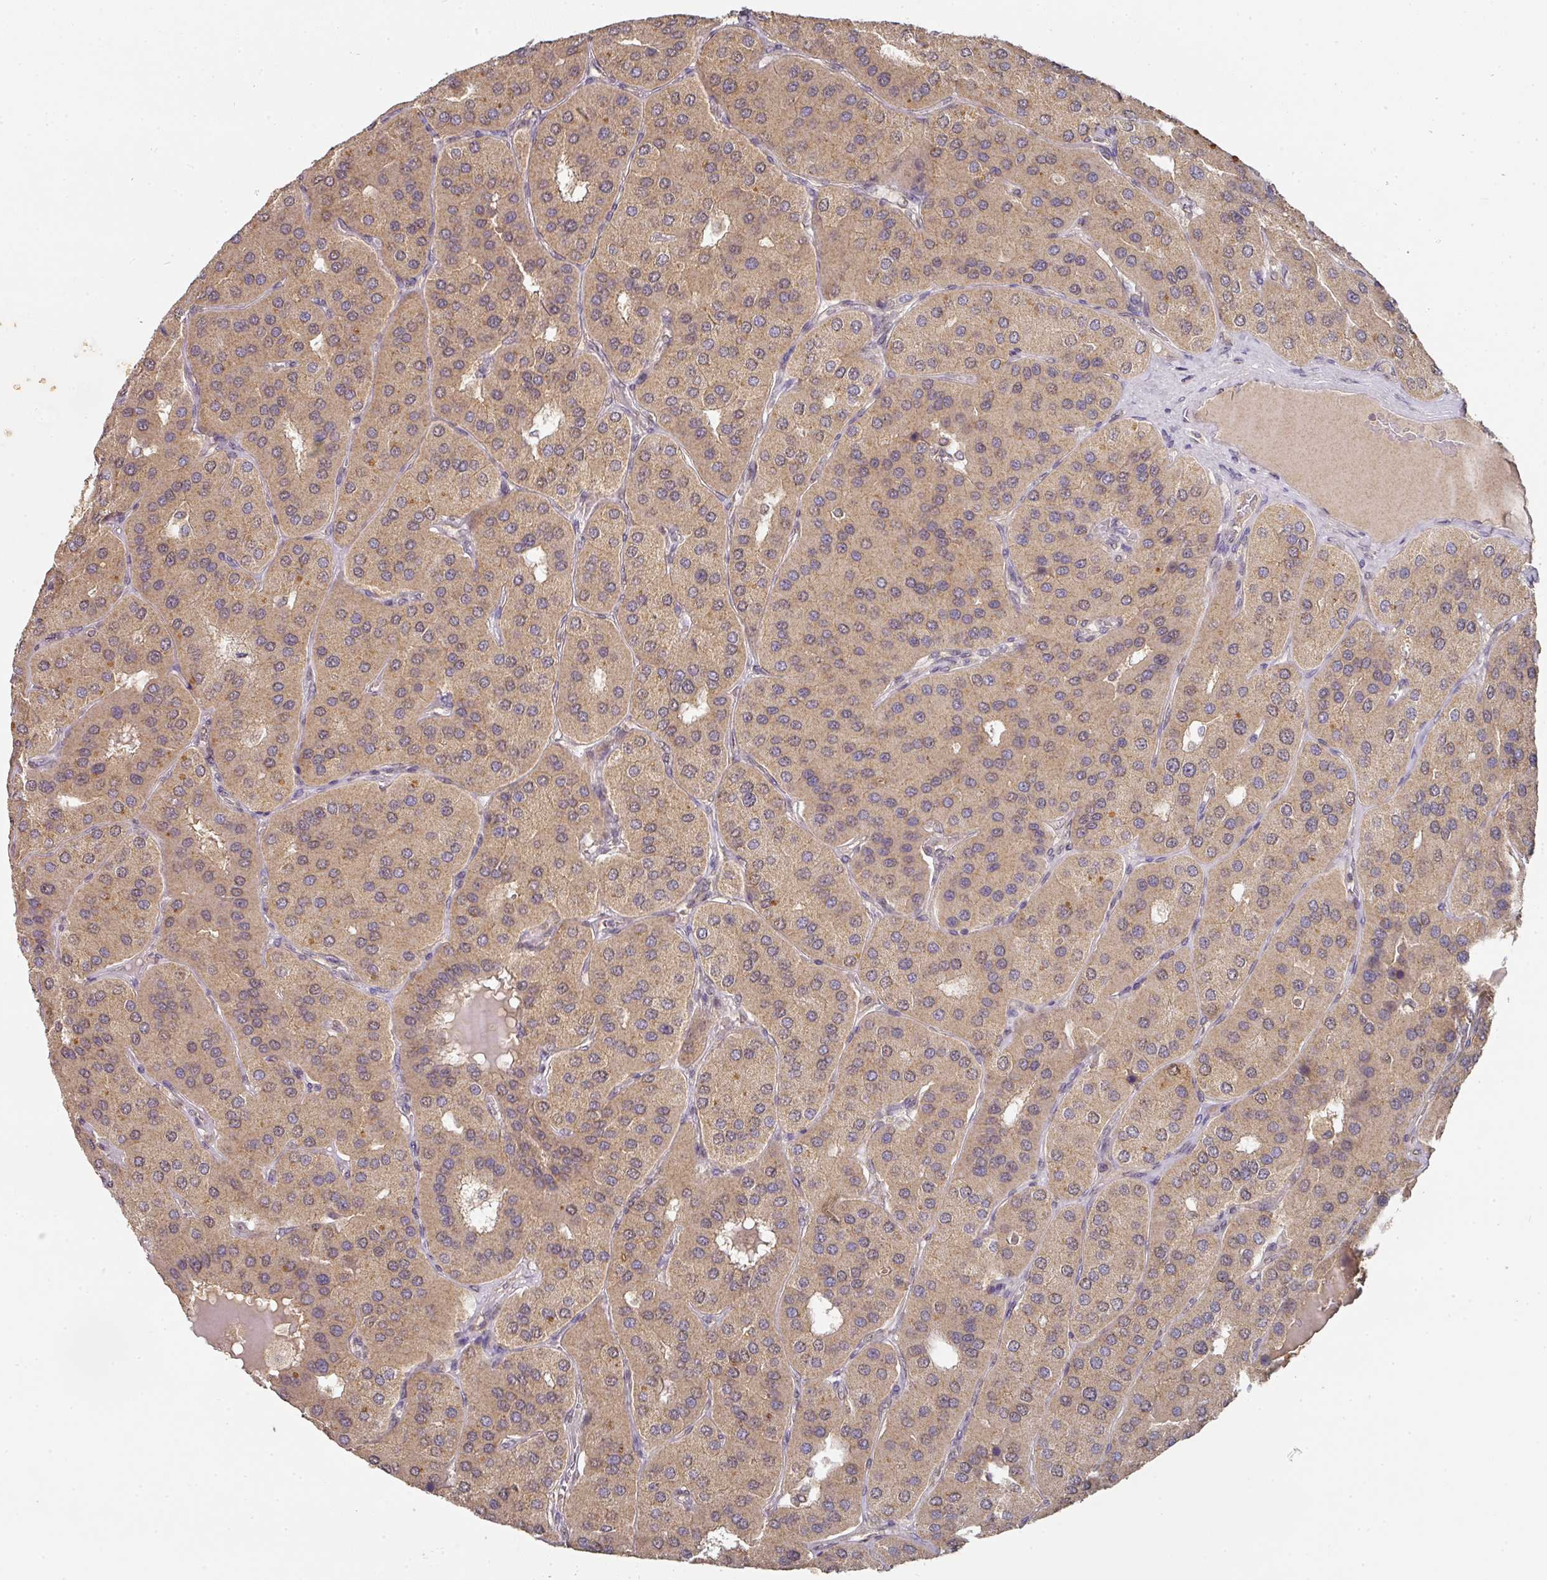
{"staining": {"intensity": "moderate", "quantity": ">75%", "location": "cytoplasmic/membranous"}, "tissue": "parathyroid gland", "cell_type": "Glandular cells", "image_type": "normal", "snomed": [{"axis": "morphology", "description": "Normal tissue, NOS"}, {"axis": "morphology", "description": "Adenoma, NOS"}, {"axis": "topography", "description": "Parathyroid gland"}], "caption": "Glandular cells show medium levels of moderate cytoplasmic/membranous staining in about >75% of cells in normal human parathyroid gland.", "gene": "EXTL3", "patient": {"sex": "female", "age": 86}}